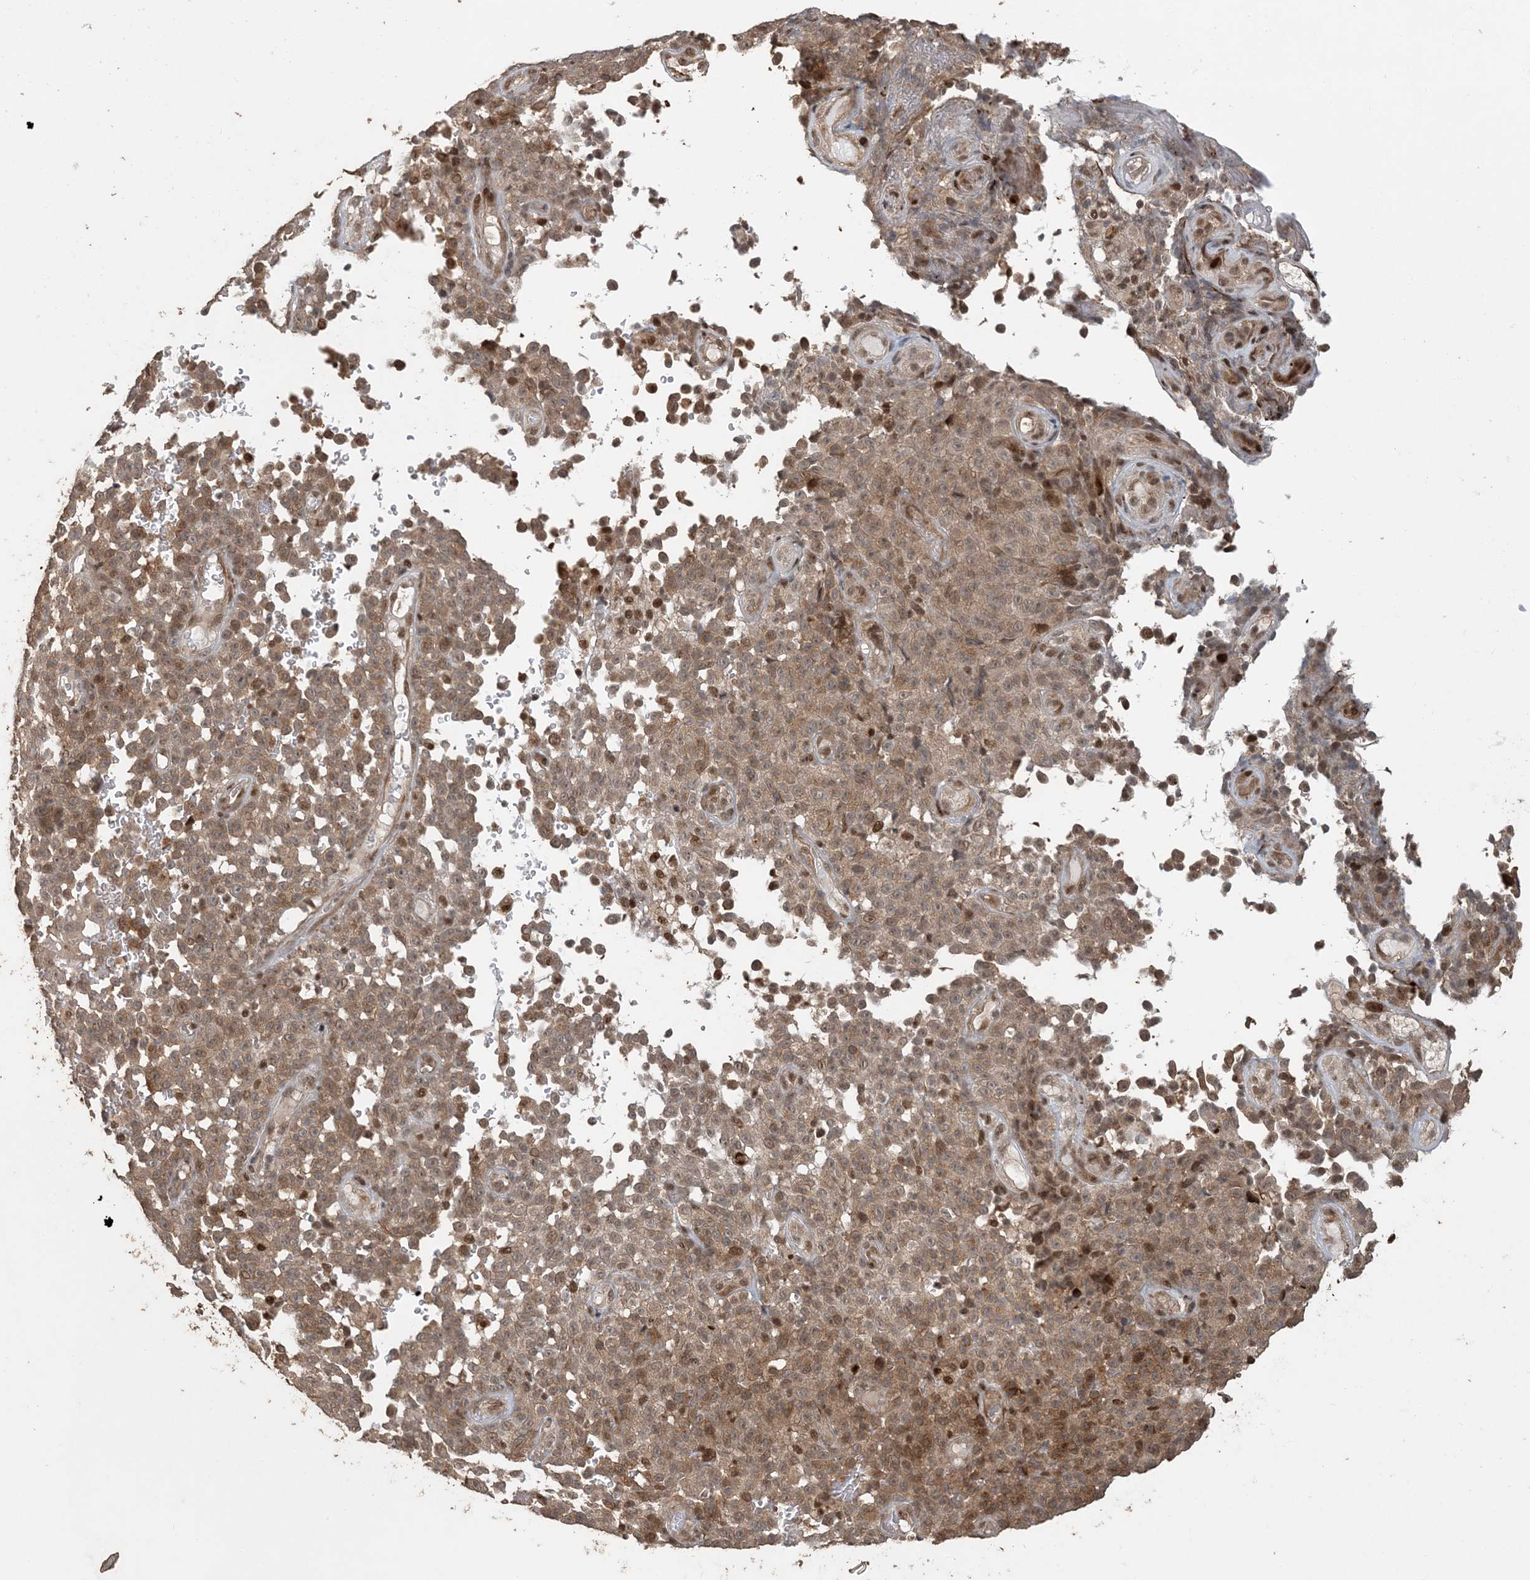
{"staining": {"intensity": "moderate", "quantity": ">75%", "location": "cytoplasmic/membranous,nuclear"}, "tissue": "melanoma", "cell_type": "Tumor cells", "image_type": "cancer", "snomed": [{"axis": "morphology", "description": "Malignant melanoma, NOS"}, {"axis": "topography", "description": "Skin"}], "caption": "Human melanoma stained with a protein marker displays moderate staining in tumor cells.", "gene": "ATP13A2", "patient": {"sex": "female", "age": 82}}